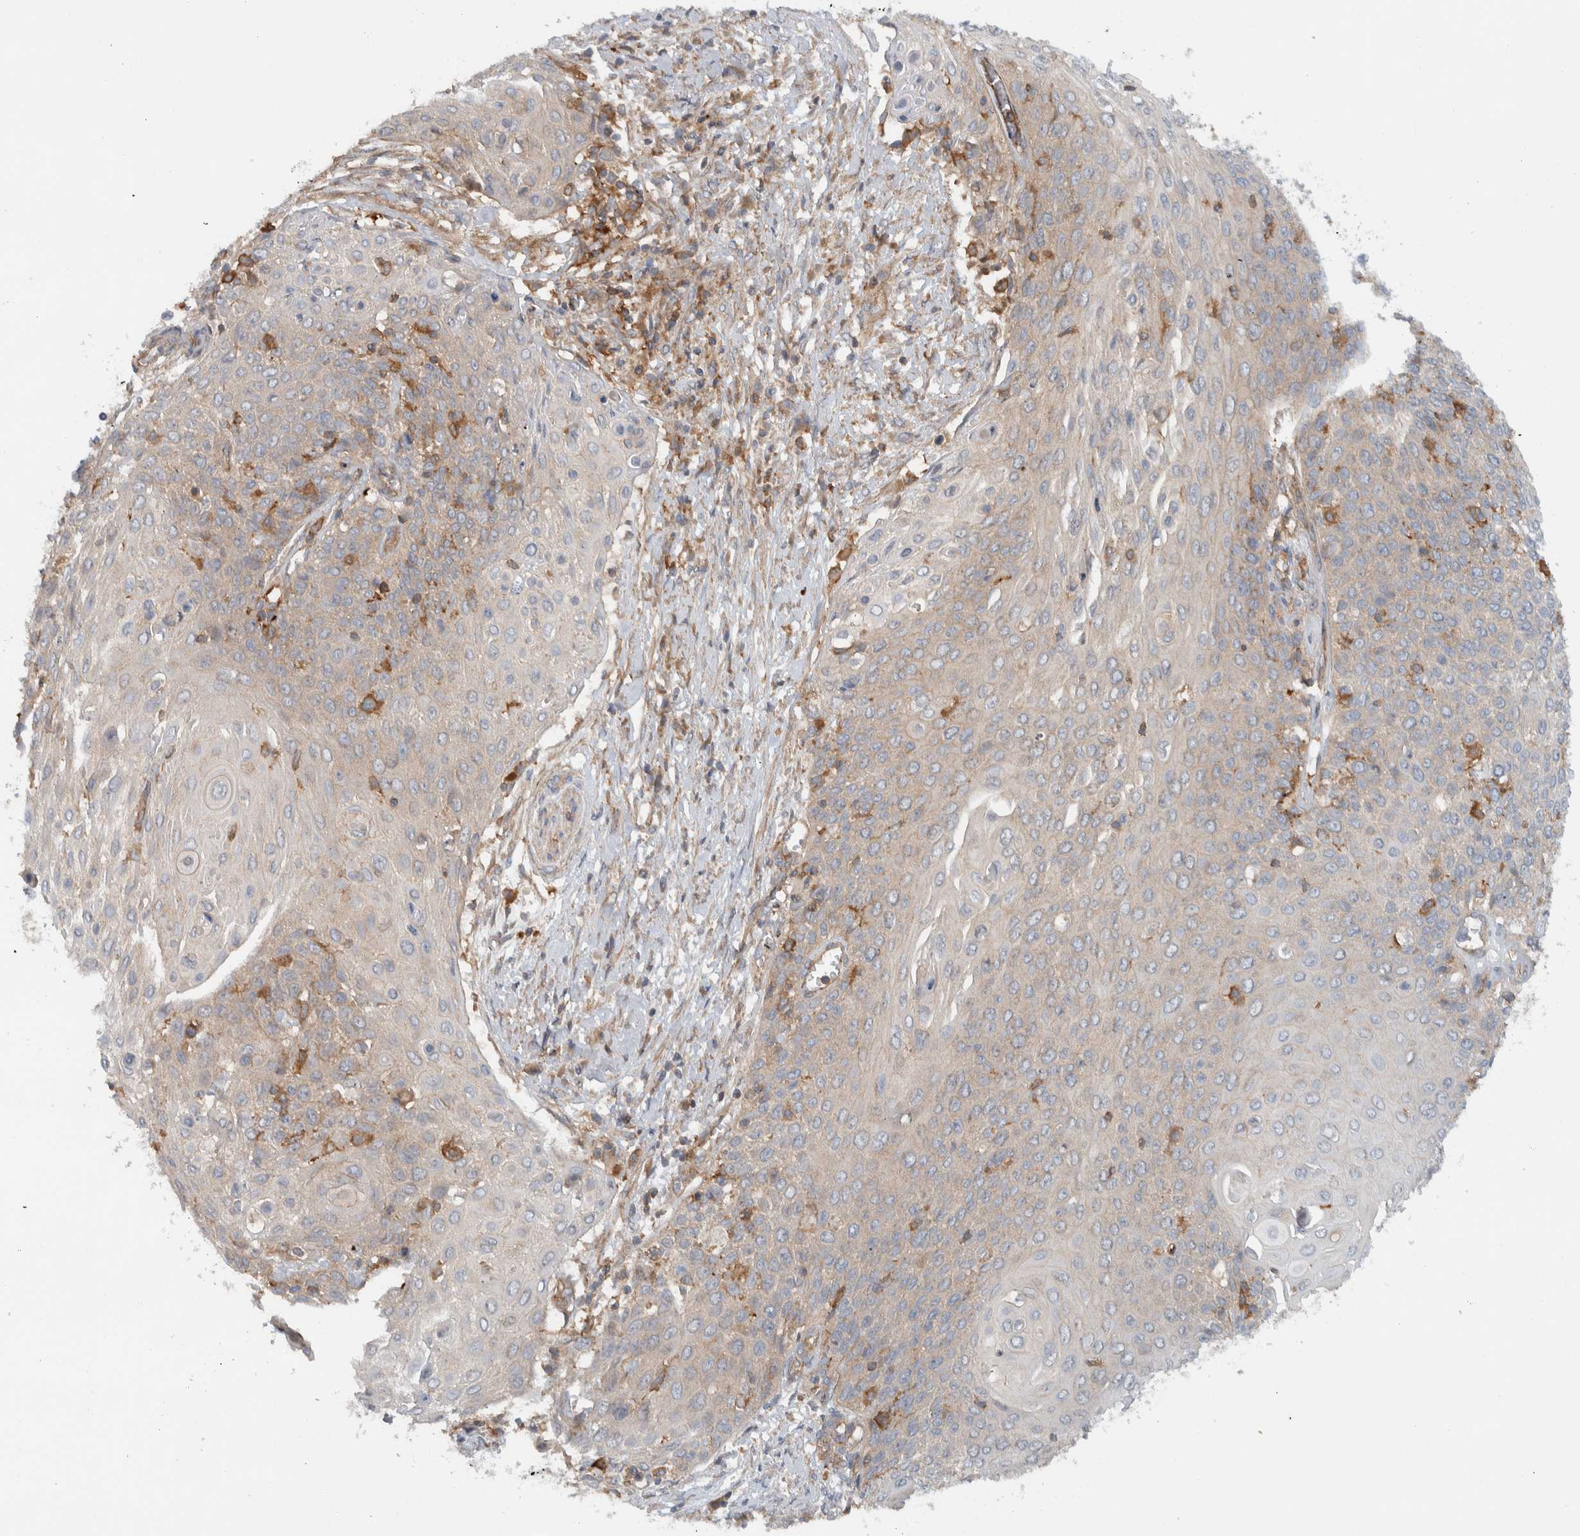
{"staining": {"intensity": "weak", "quantity": "25%-75%", "location": "cytoplasmic/membranous"}, "tissue": "cervical cancer", "cell_type": "Tumor cells", "image_type": "cancer", "snomed": [{"axis": "morphology", "description": "Squamous cell carcinoma, NOS"}, {"axis": "topography", "description": "Cervix"}], "caption": "Cervical cancer stained with IHC displays weak cytoplasmic/membranous expression in approximately 25%-75% of tumor cells.", "gene": "MPRIP", "patient": {"sex": "female", "age": 39}}